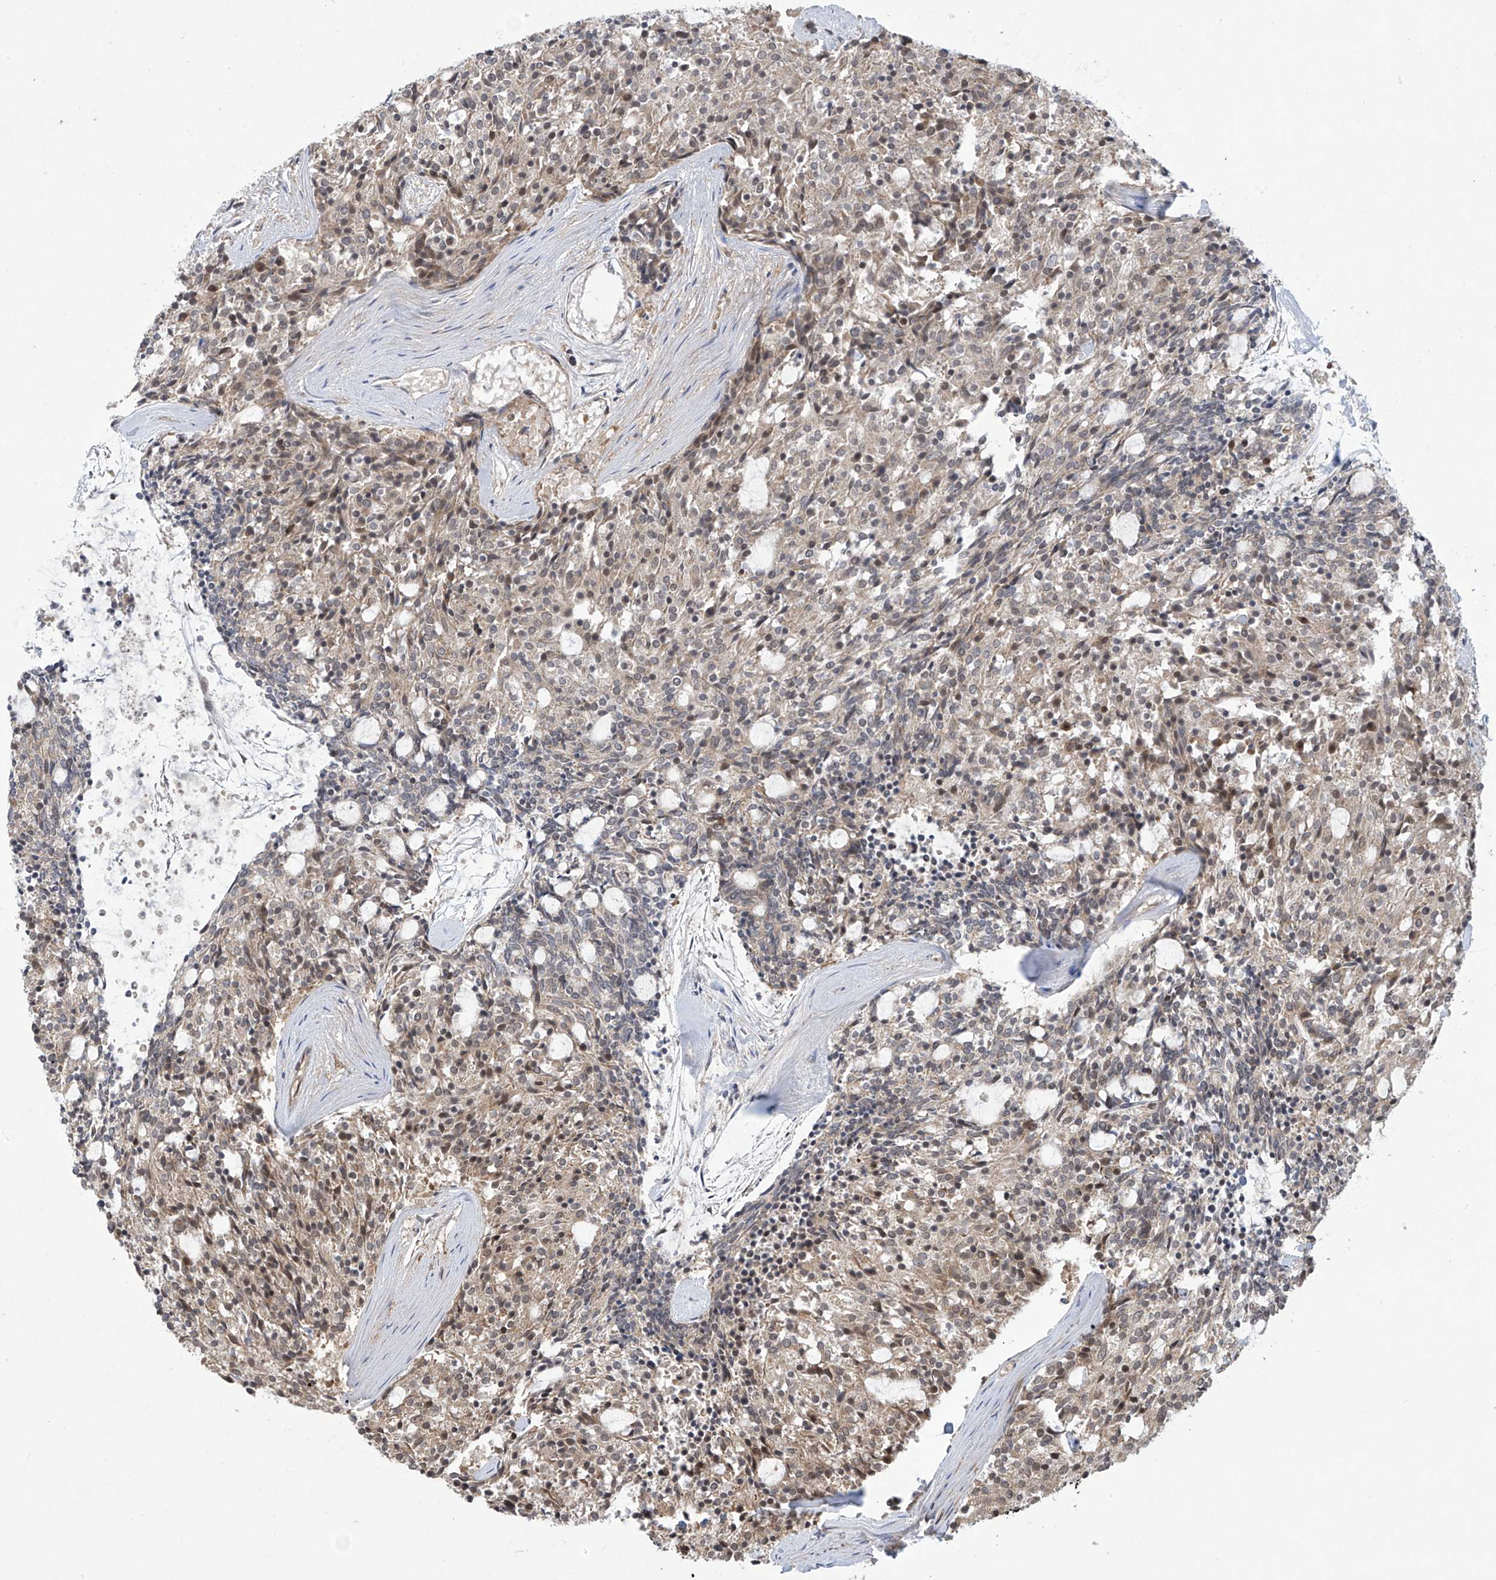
{"staining": {"intensity": "moderate", "quantity": "<25%", "location": "cytoplasmic/membranous"}, "tissue": "carcinoid", "cell_type": "Tumor cells", "image_type": "cancer", "snomed": [{"axis": "morphology", "description": "Carcinoid, malignant, NOS"}, {"axis": "topography", "description": "Pancreas"}], "caption": "High-power microscopy captured an immunohistochemistry (IHC) histopathology image of carcinoid (malignant), revealing moderate cytoplasmic/membranous staining in about <25% of tumor cells.", "gene": "ABHD13", "patient": {"sex": "female", "age": 54}}